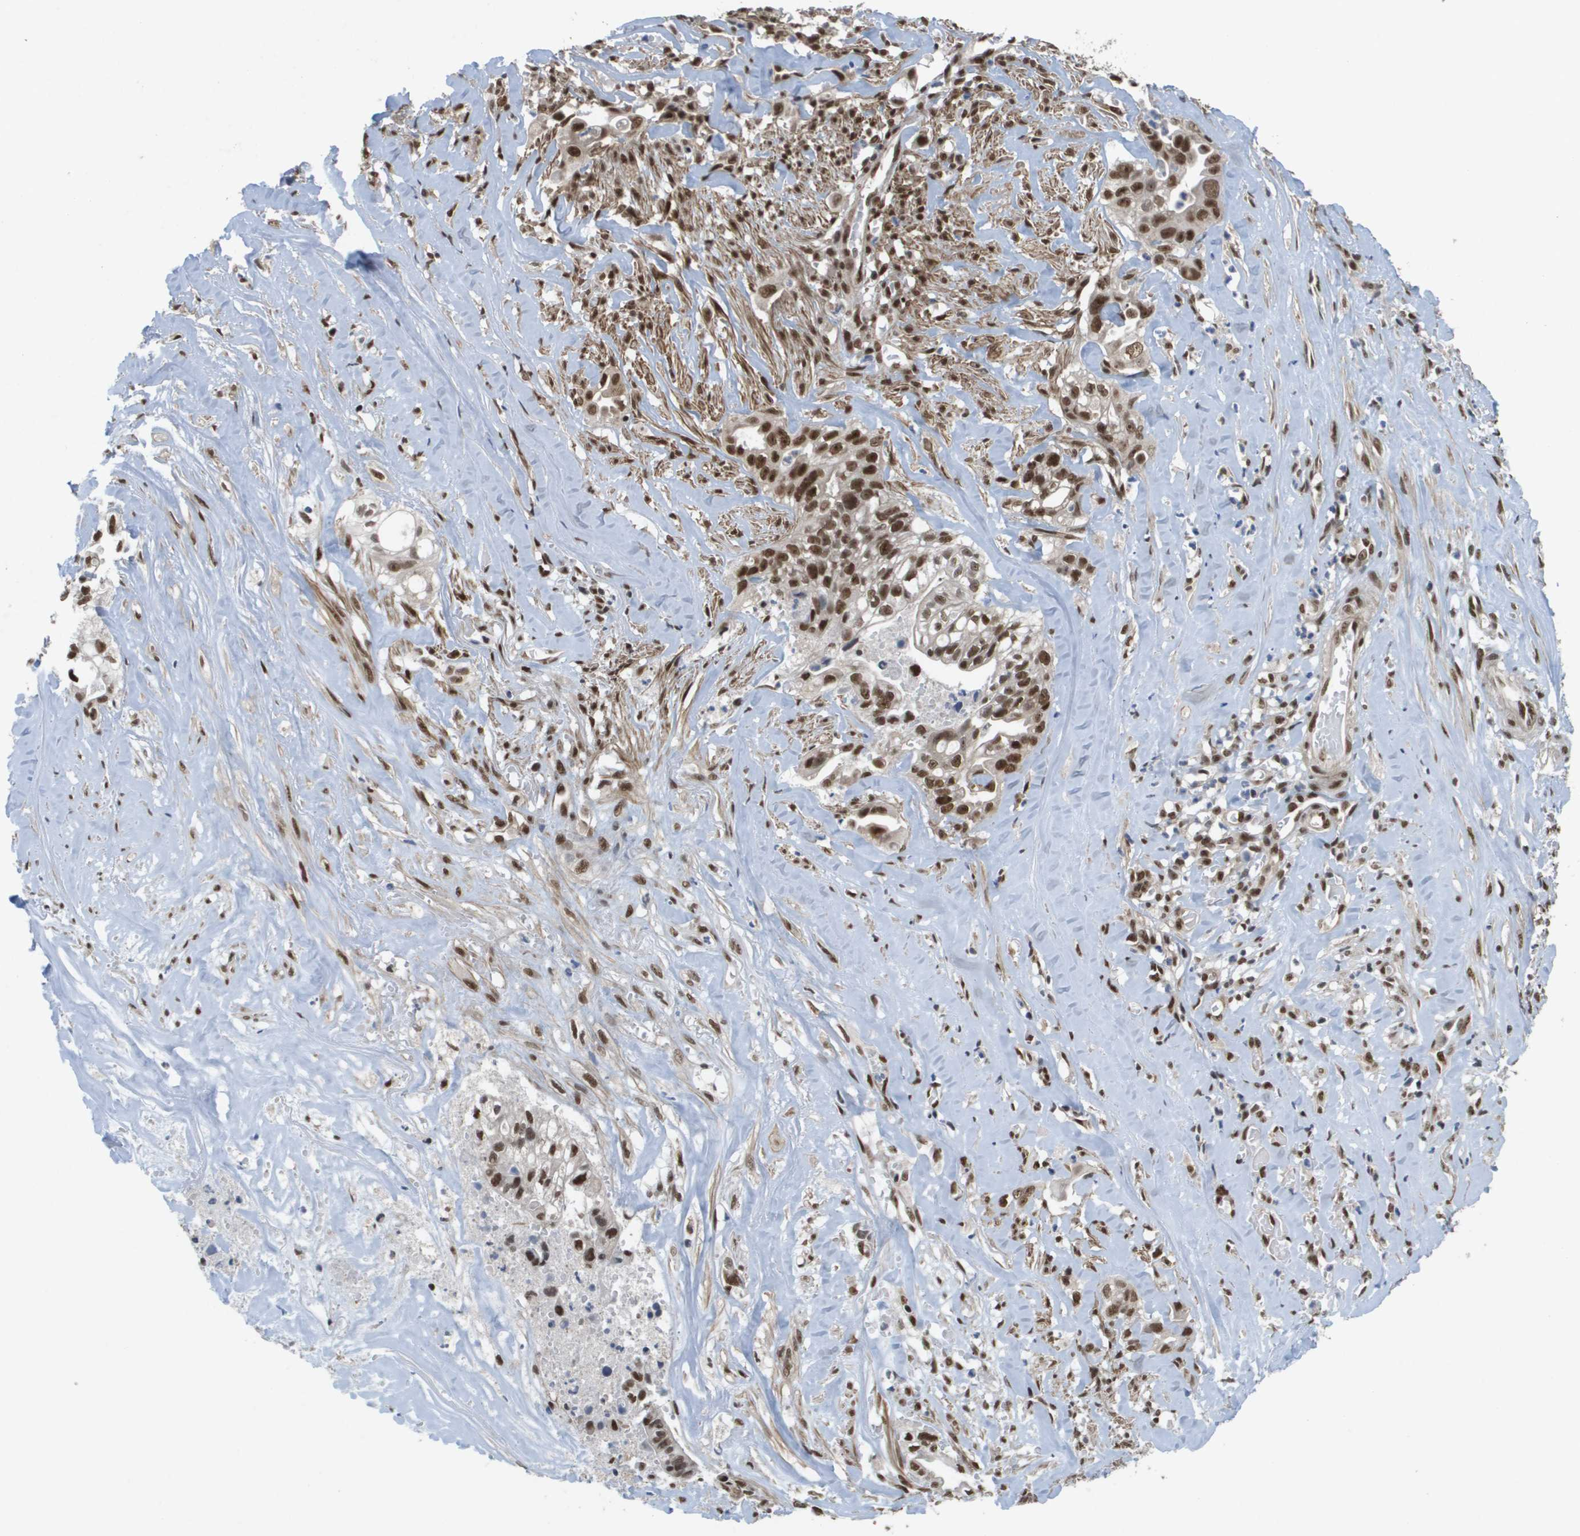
{"staining": {"intensity": "strong", "quantity": ">75%", "location": "nuclear"}, "tissue": "liver cancer", "cell_type": "Tumor cells", "image_type": "cancer", "snomed": [{"axis": "morphology", "description": "Cholangiocarcinoma"}, {"axis": "topography", "description": "Liver"}], "caption": "Strong nuclear positivity is appreciated in approximately >75% of tumor cells in cholangiocarcinoma (liver).", "gene": "CDT1", "patient": {"sex": "female", "age": 70}}